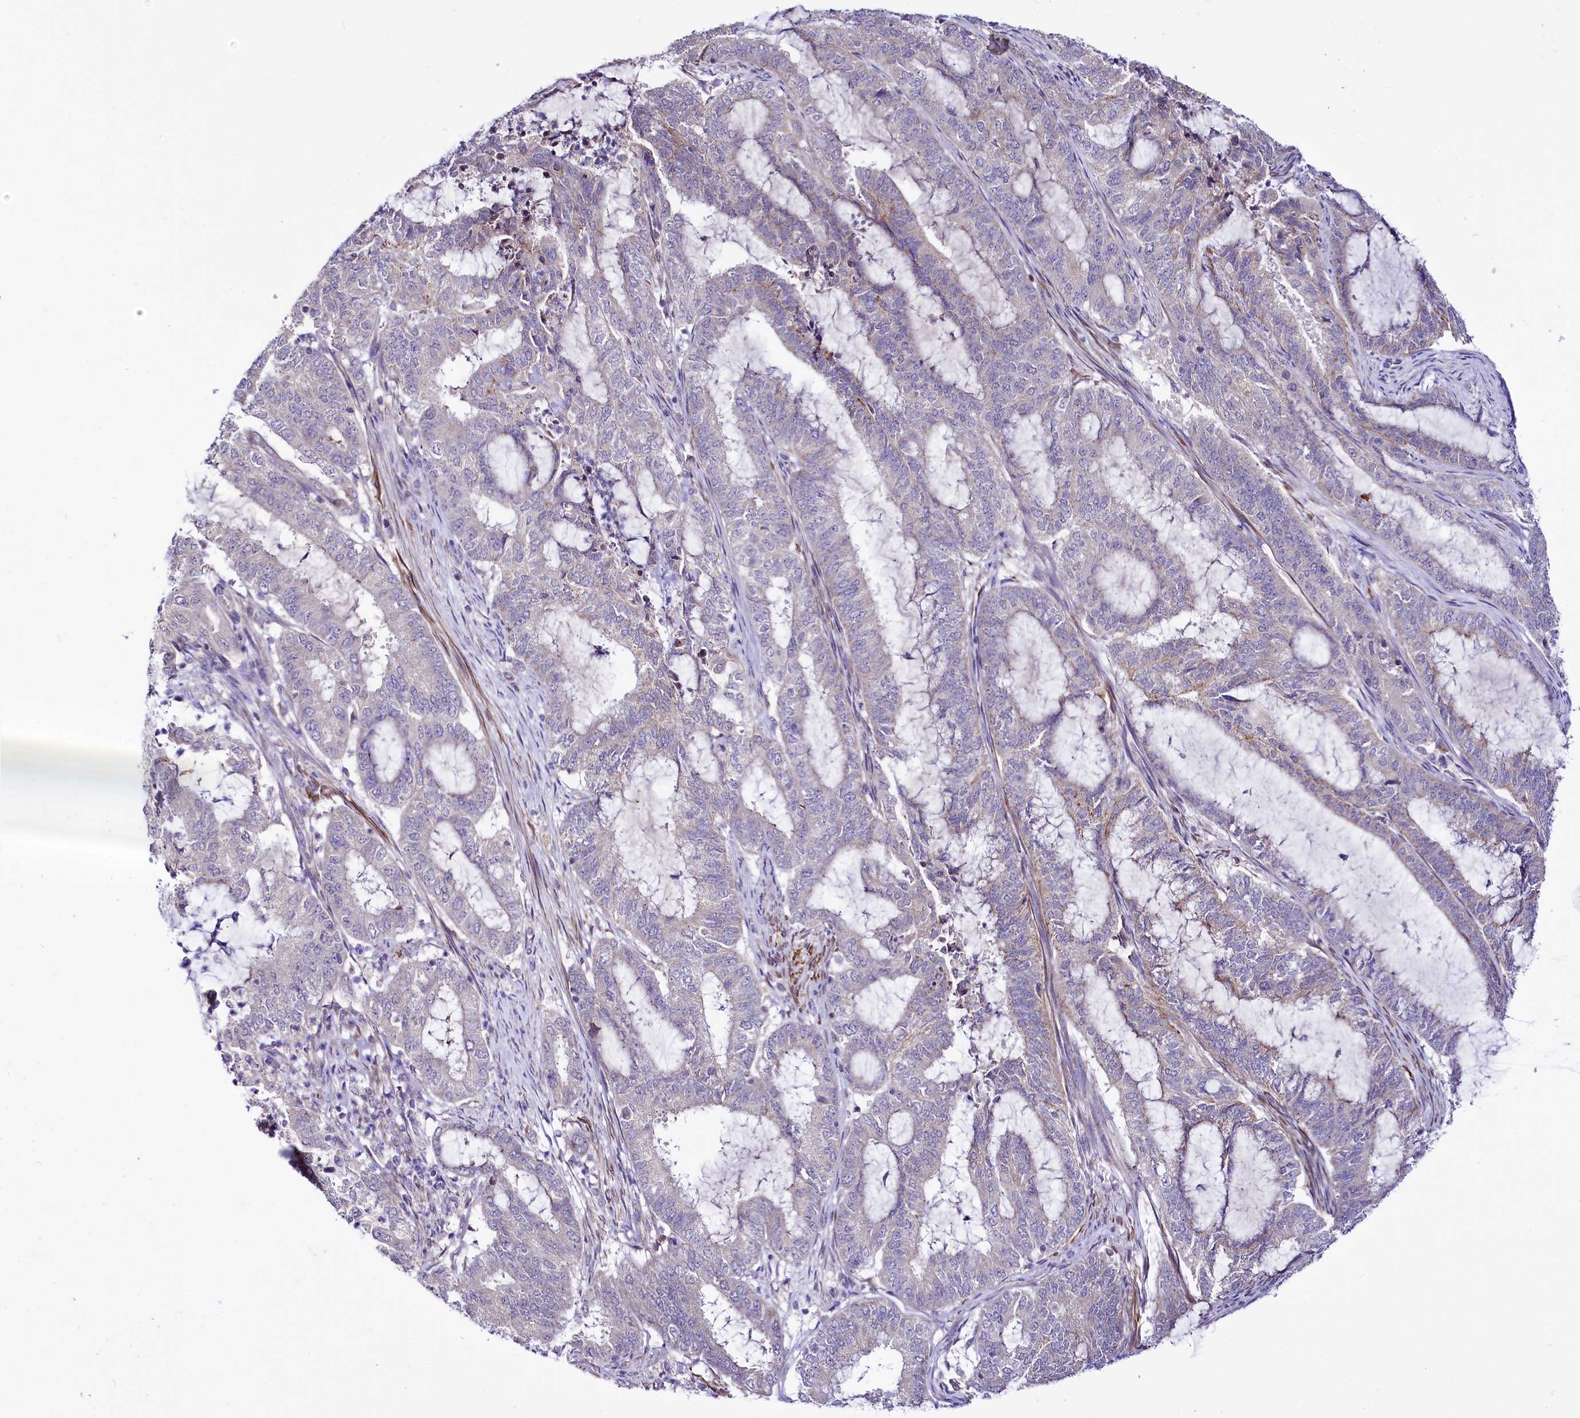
{"staining": {"intensity": "weak", "quantity": "<25%", "location": "cytoplasmic/membranous"}, "tissue": "endometrial cancer", "cell_type": "Tumor cells", "image_type": "cancer", "snomed": [{"axis": "morphology", "description": "Adenocarcinoma, NOS"}, {"axis": "topography", "description": "Endometrium"}], "caption": "This is an IHC image of adenocarcinoma (endometrial). There is no positivity in tumor cells.", "gene": "CEP295", "patient": {"sex": "female", "age": 51}}